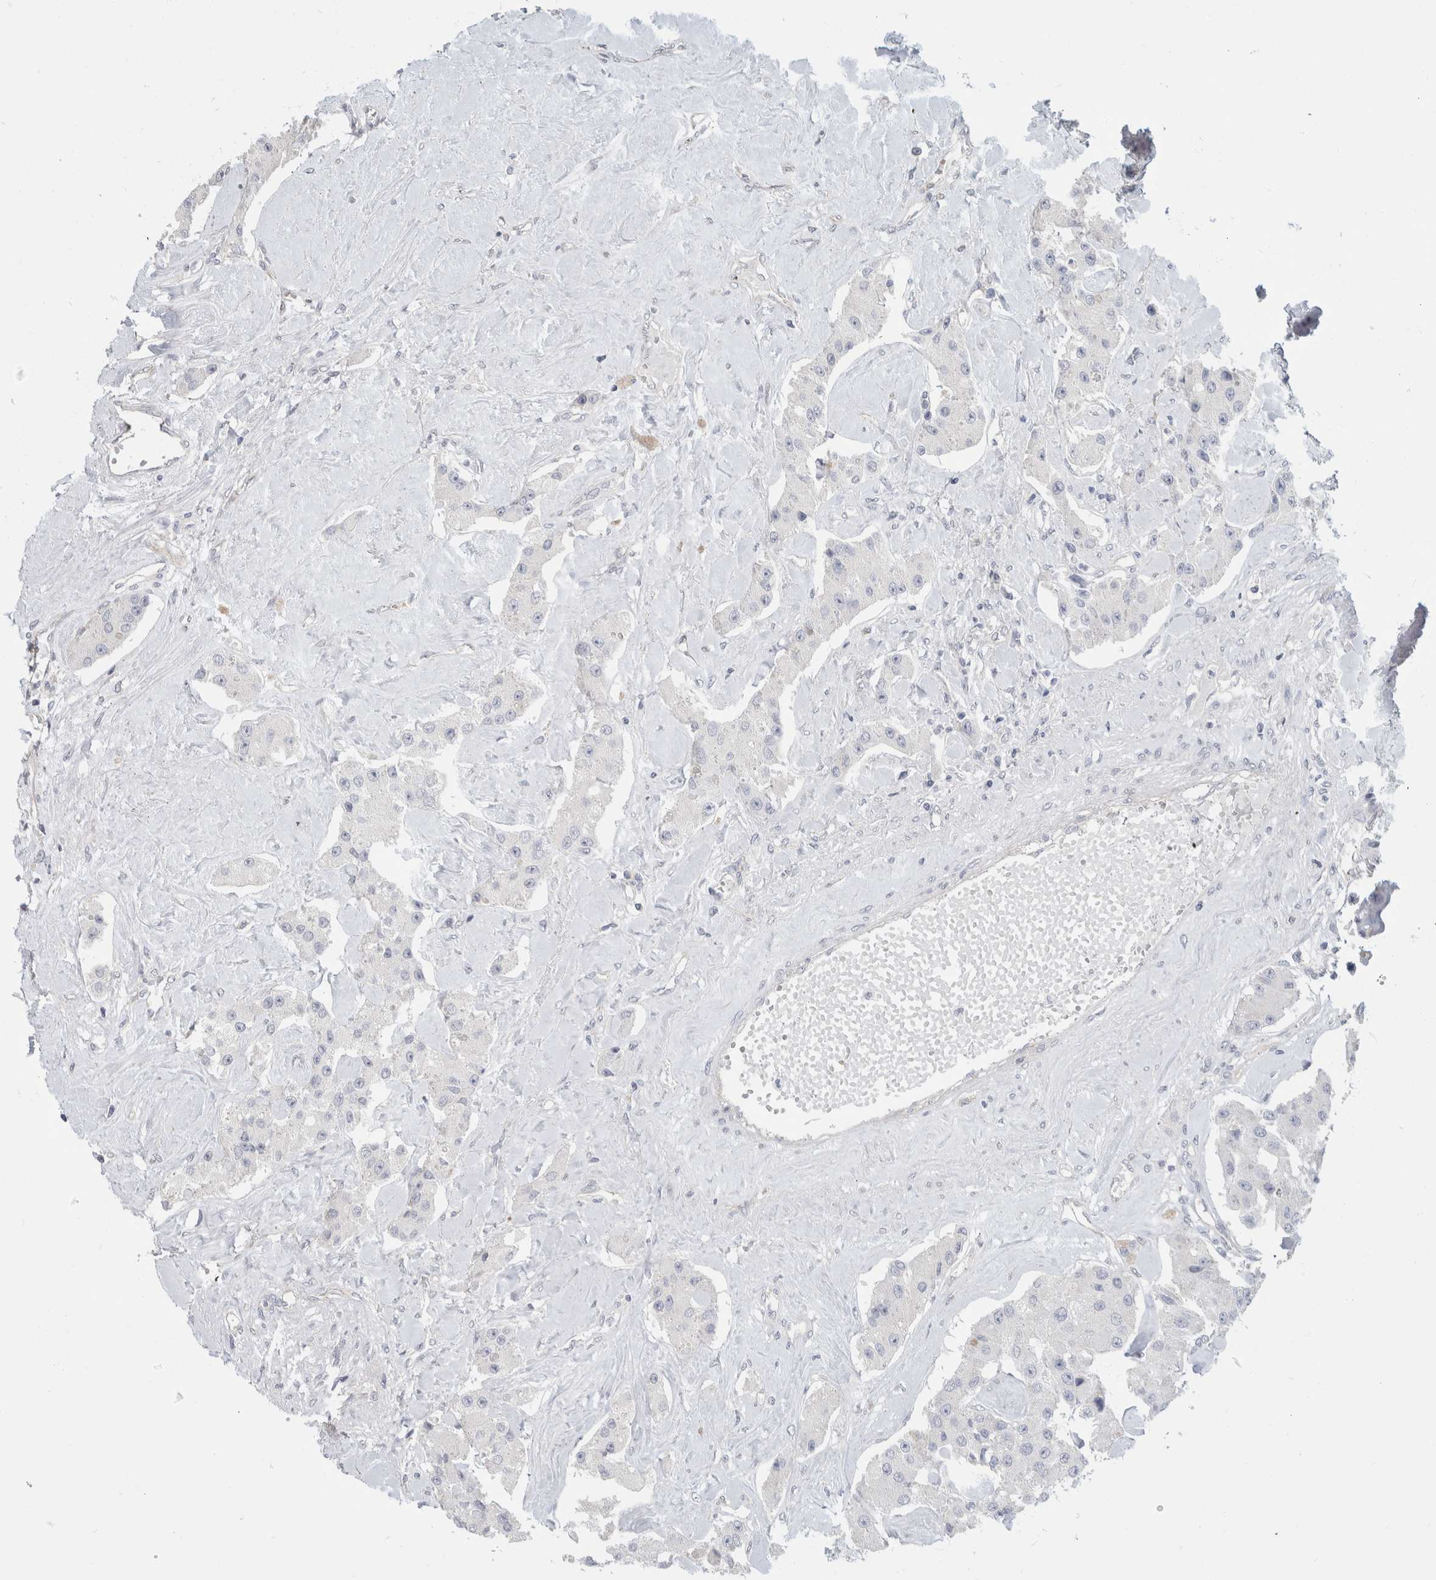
{"staining": {"intensity": "negative", "quantity": "none", "location": "none"}, "tissue": "carcinoid", "cell_type": "Tumor cells", "image_type": "cancer", "snomed": [{"axis": "morphology", "description": "Carcinoid, malignant, NOS"}, {"axis": "topography", "description": "Pancreas"}], "caption": "IHC micrograph of human malignant carcinoid stained for a protein (brown), which displays no staining in tumor cells.", "gene": "AFP", "patient": {"sex": "male", "age": 41}}